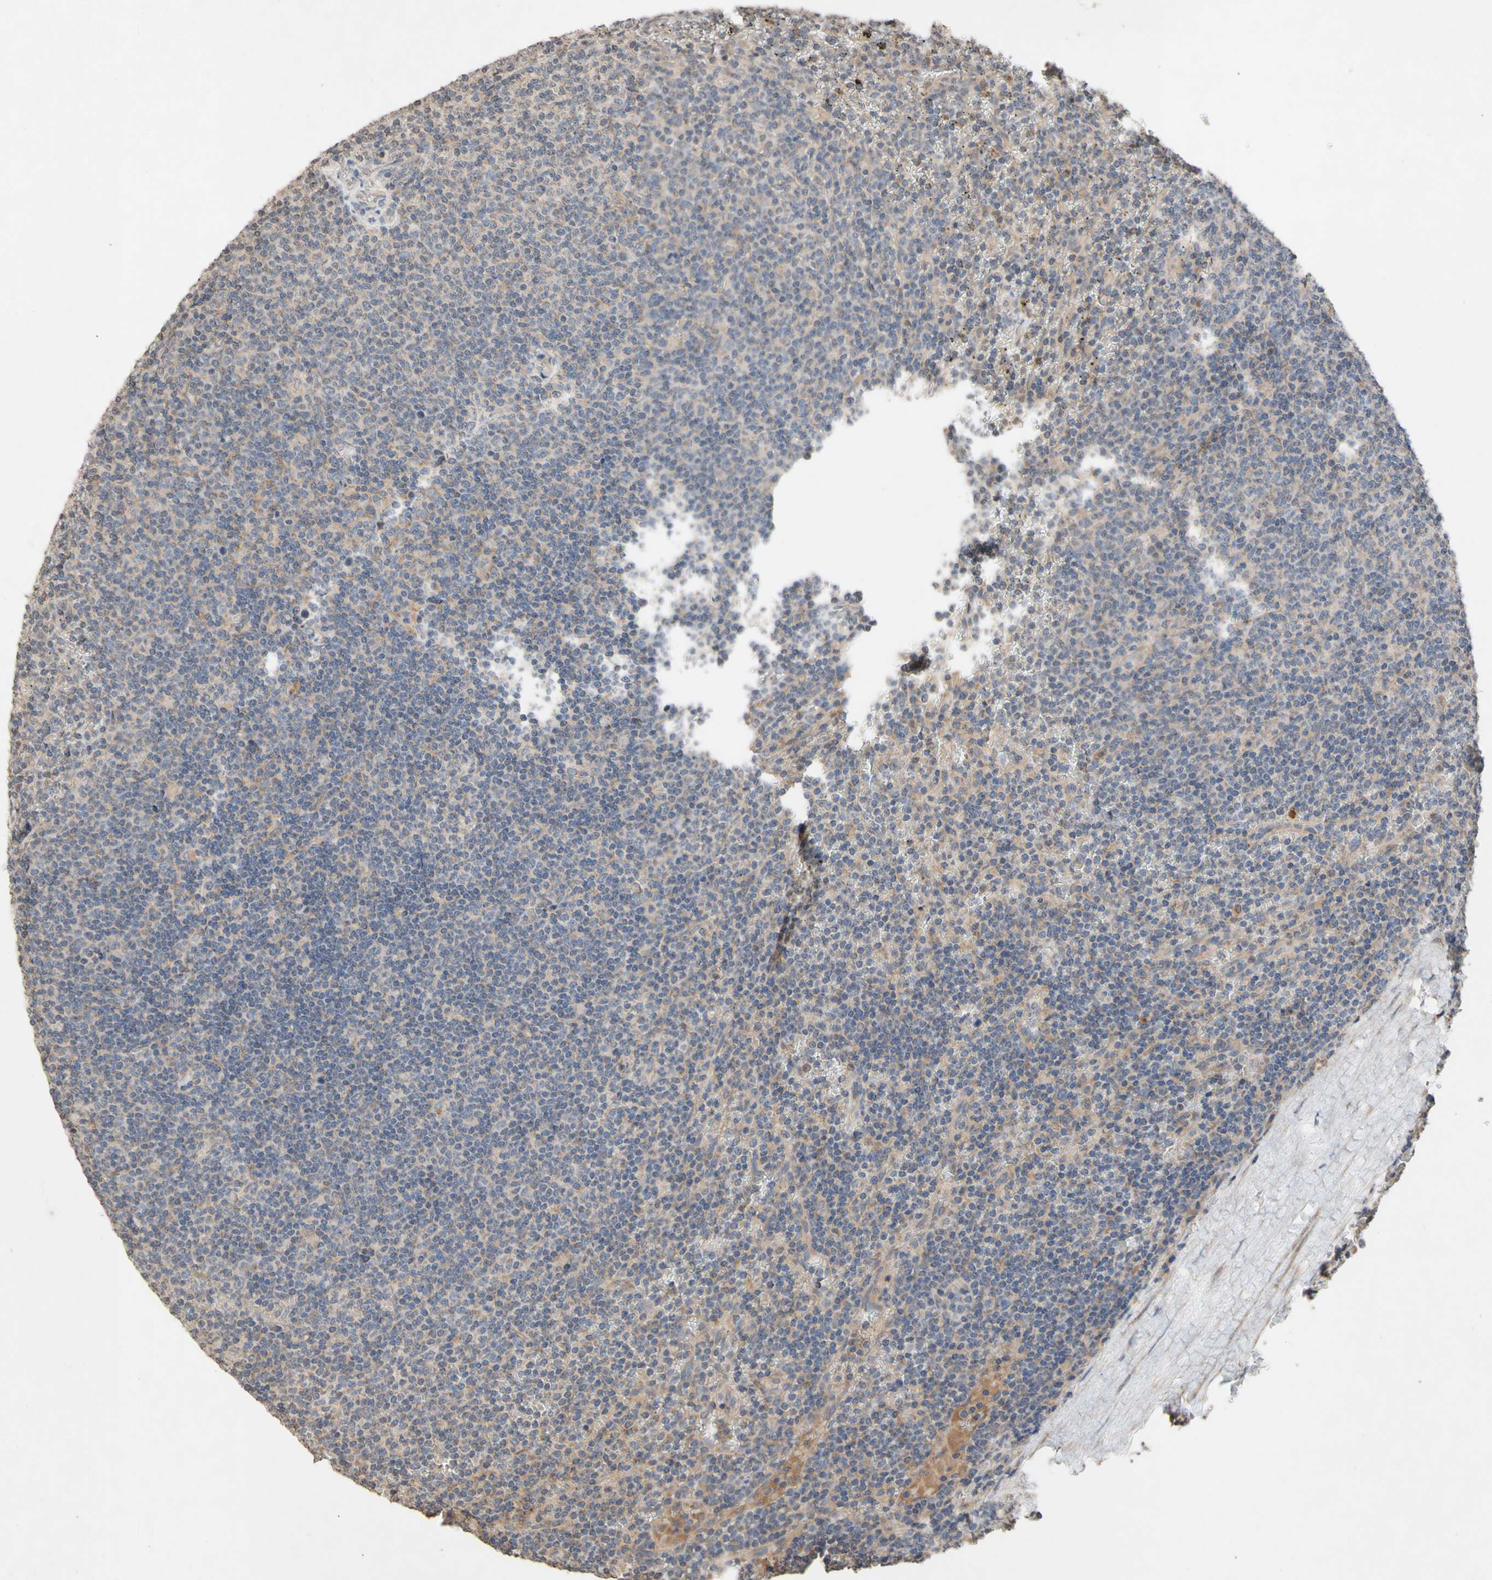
{"staining": {"intensity": "weak", "quantity": "25%-75%", "location": "cytoplasmic/membranous"}, "tissue": "lymphoma", "cell_type": "Tumor cells", "image_type": "cancer", "snomed": [{"axis": "morphology", "description": "Malignant lymphoma, non-Hodgkin's type, Low grade"}, {"axis": "topography", "description": "Spleen"}], "caption": "DAB (3,3'-diaminobenzidine) immunohistochemical staining of lymphoma reveals weak cytoplasmic/membranous protein staining in about 25%-75% of tumor cells.", "gene": "NECTIN3", "patient": {"sex": "female", "age": 50}}